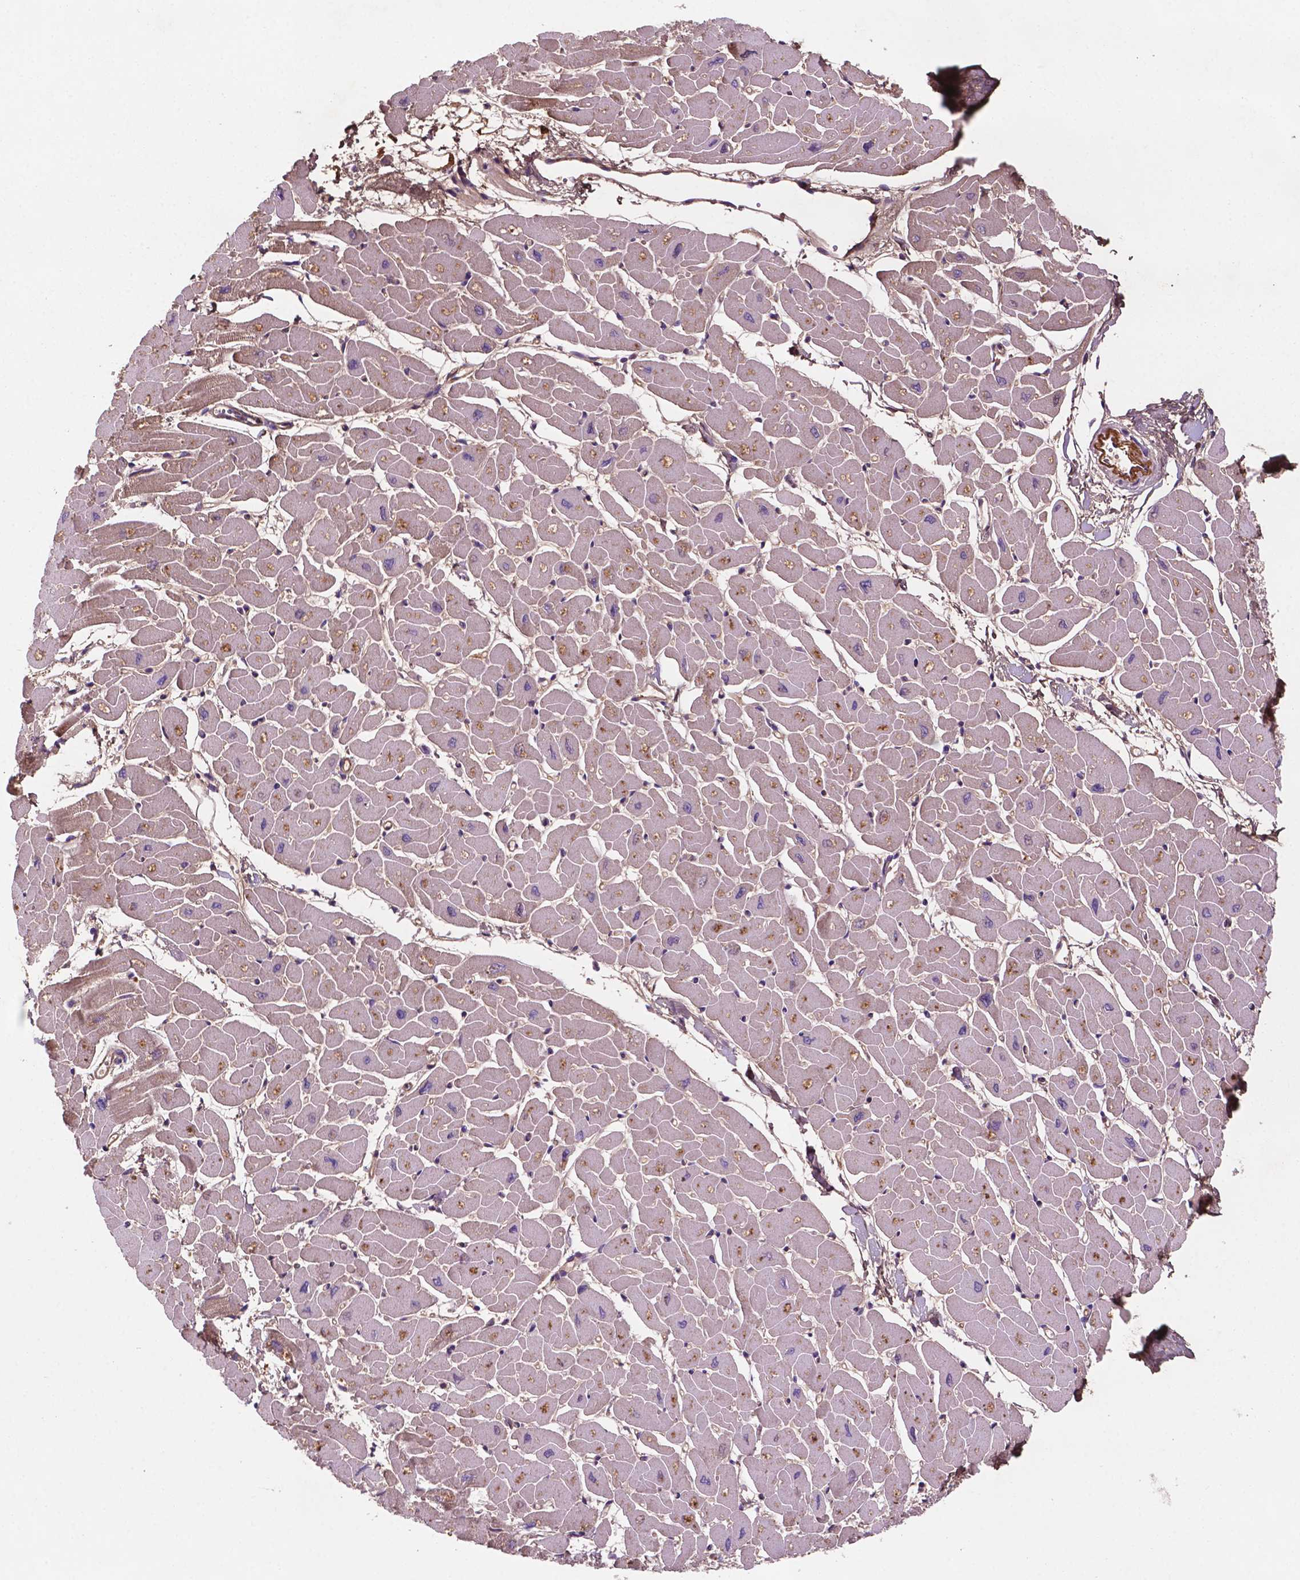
{"staining": {"intensity": "weak", "quantity": "25%-75%", "location": "cytoplasmic/membranous"}, "tissue": "heart muscle", "cell_type": "Cardiomyocytes", "image_type": "normal", "snomed": [{"axis": "morphology", "description": "Normal tissue, NOS"}, {"axis": "topography", "description": "Heart"}], "caption": "This is a histology image of immunohistochemistry (IHC) staining of benign heart muscle, which shows weak staining in the cytoplasmic/membranous of cardiomyocytes.", "gene": "GJA9", "patient": {"sex": "male", "age": 57}}